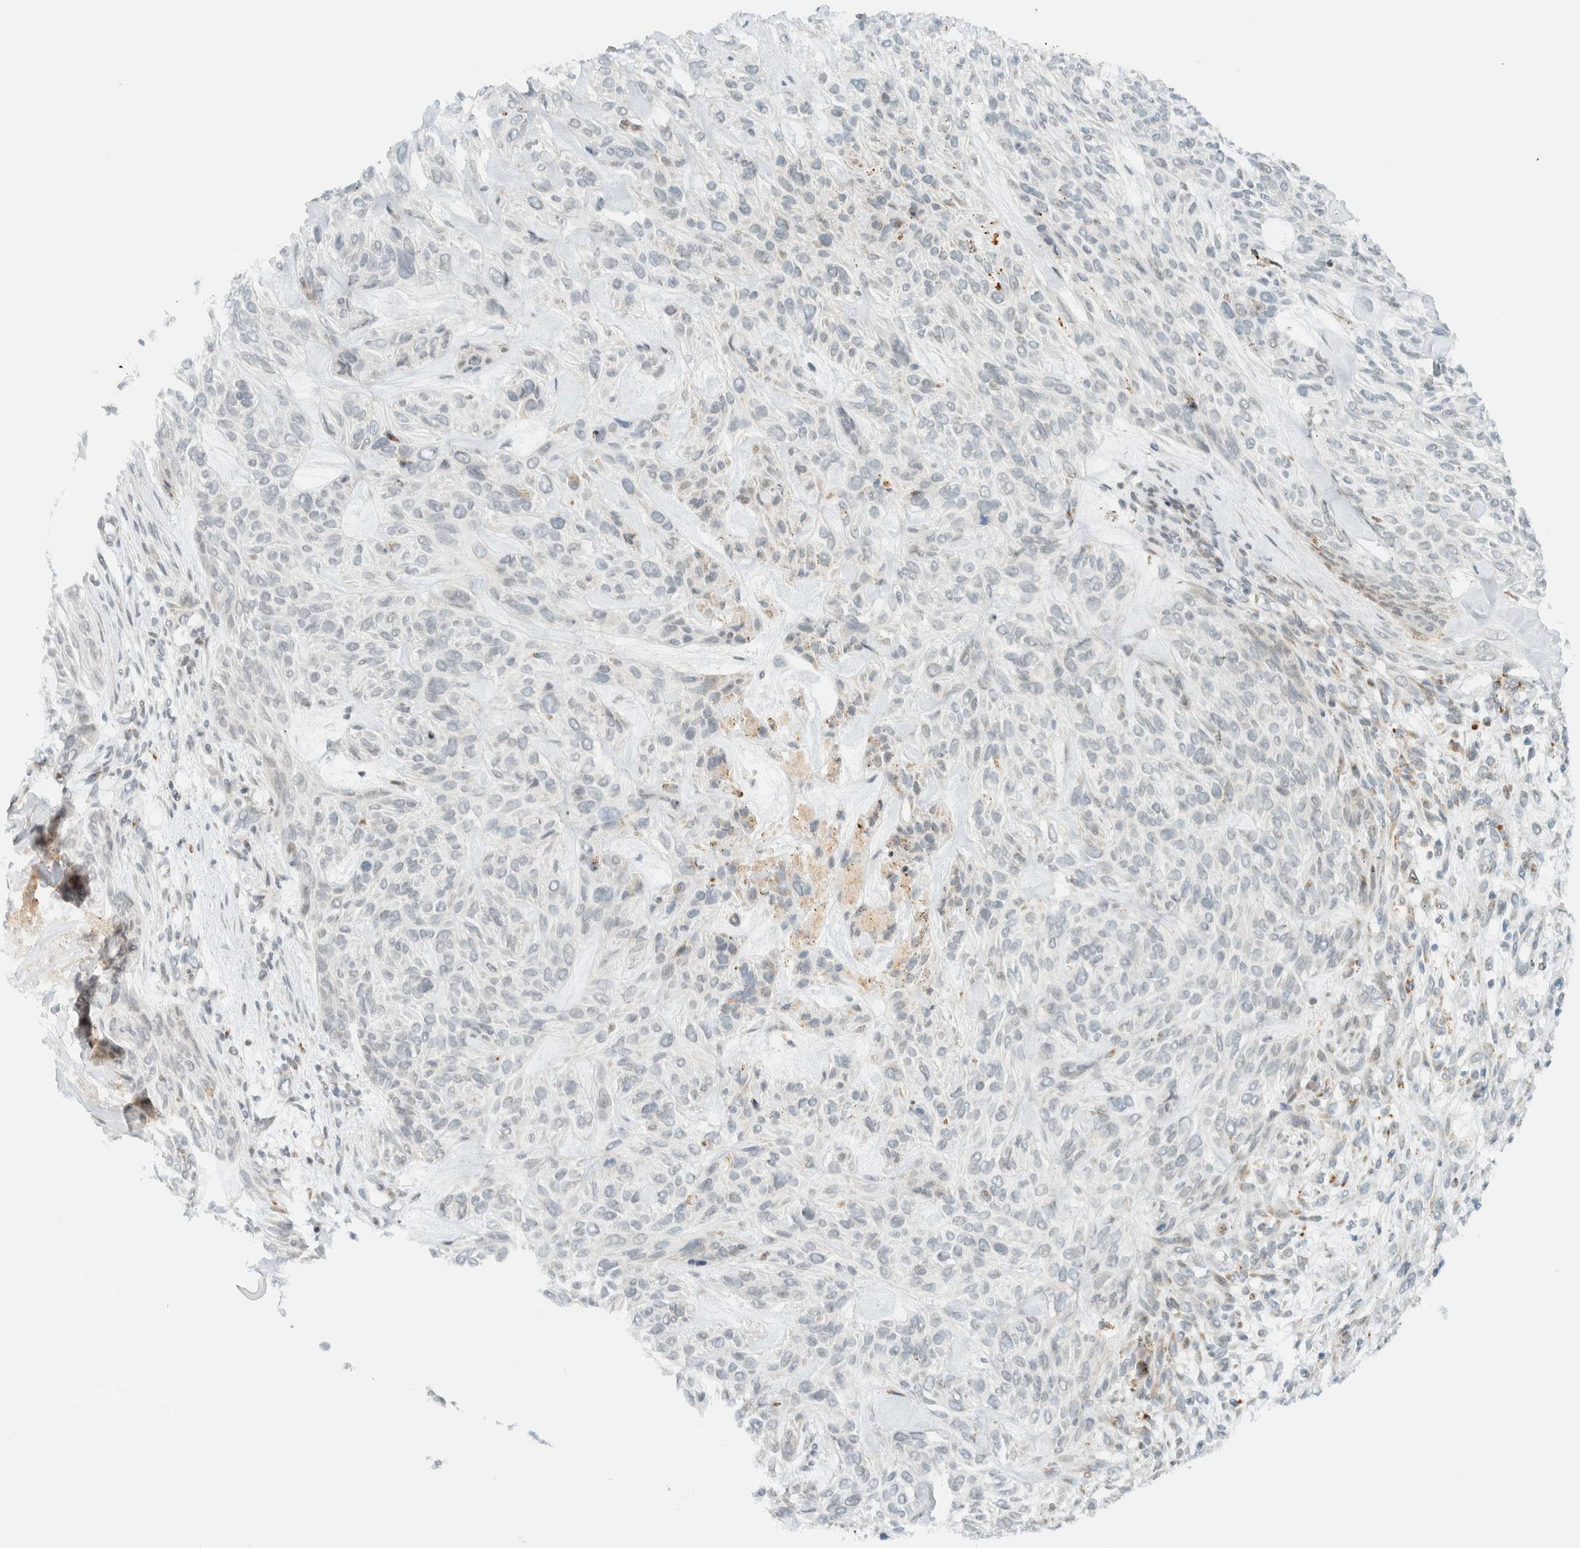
{"staining": {"intensity": "negative", "quantity": "none", "location": "none"}, "tissue": "skin cancer", "cell_type": "Tumor cells", "image_type": "cancer", "snomed": [{"axis": "morphology", "description": "Basal cell carcinoma"}, {"axis": "topography", "description": "Skin"}], "caption": "Skin cancer (basal cell carcinoma) was stained to show a protein in brown. There is no significant staining in tumor cells.", "gene": "ITPRID1", "patient": {"sex": "male", "age": 55}}